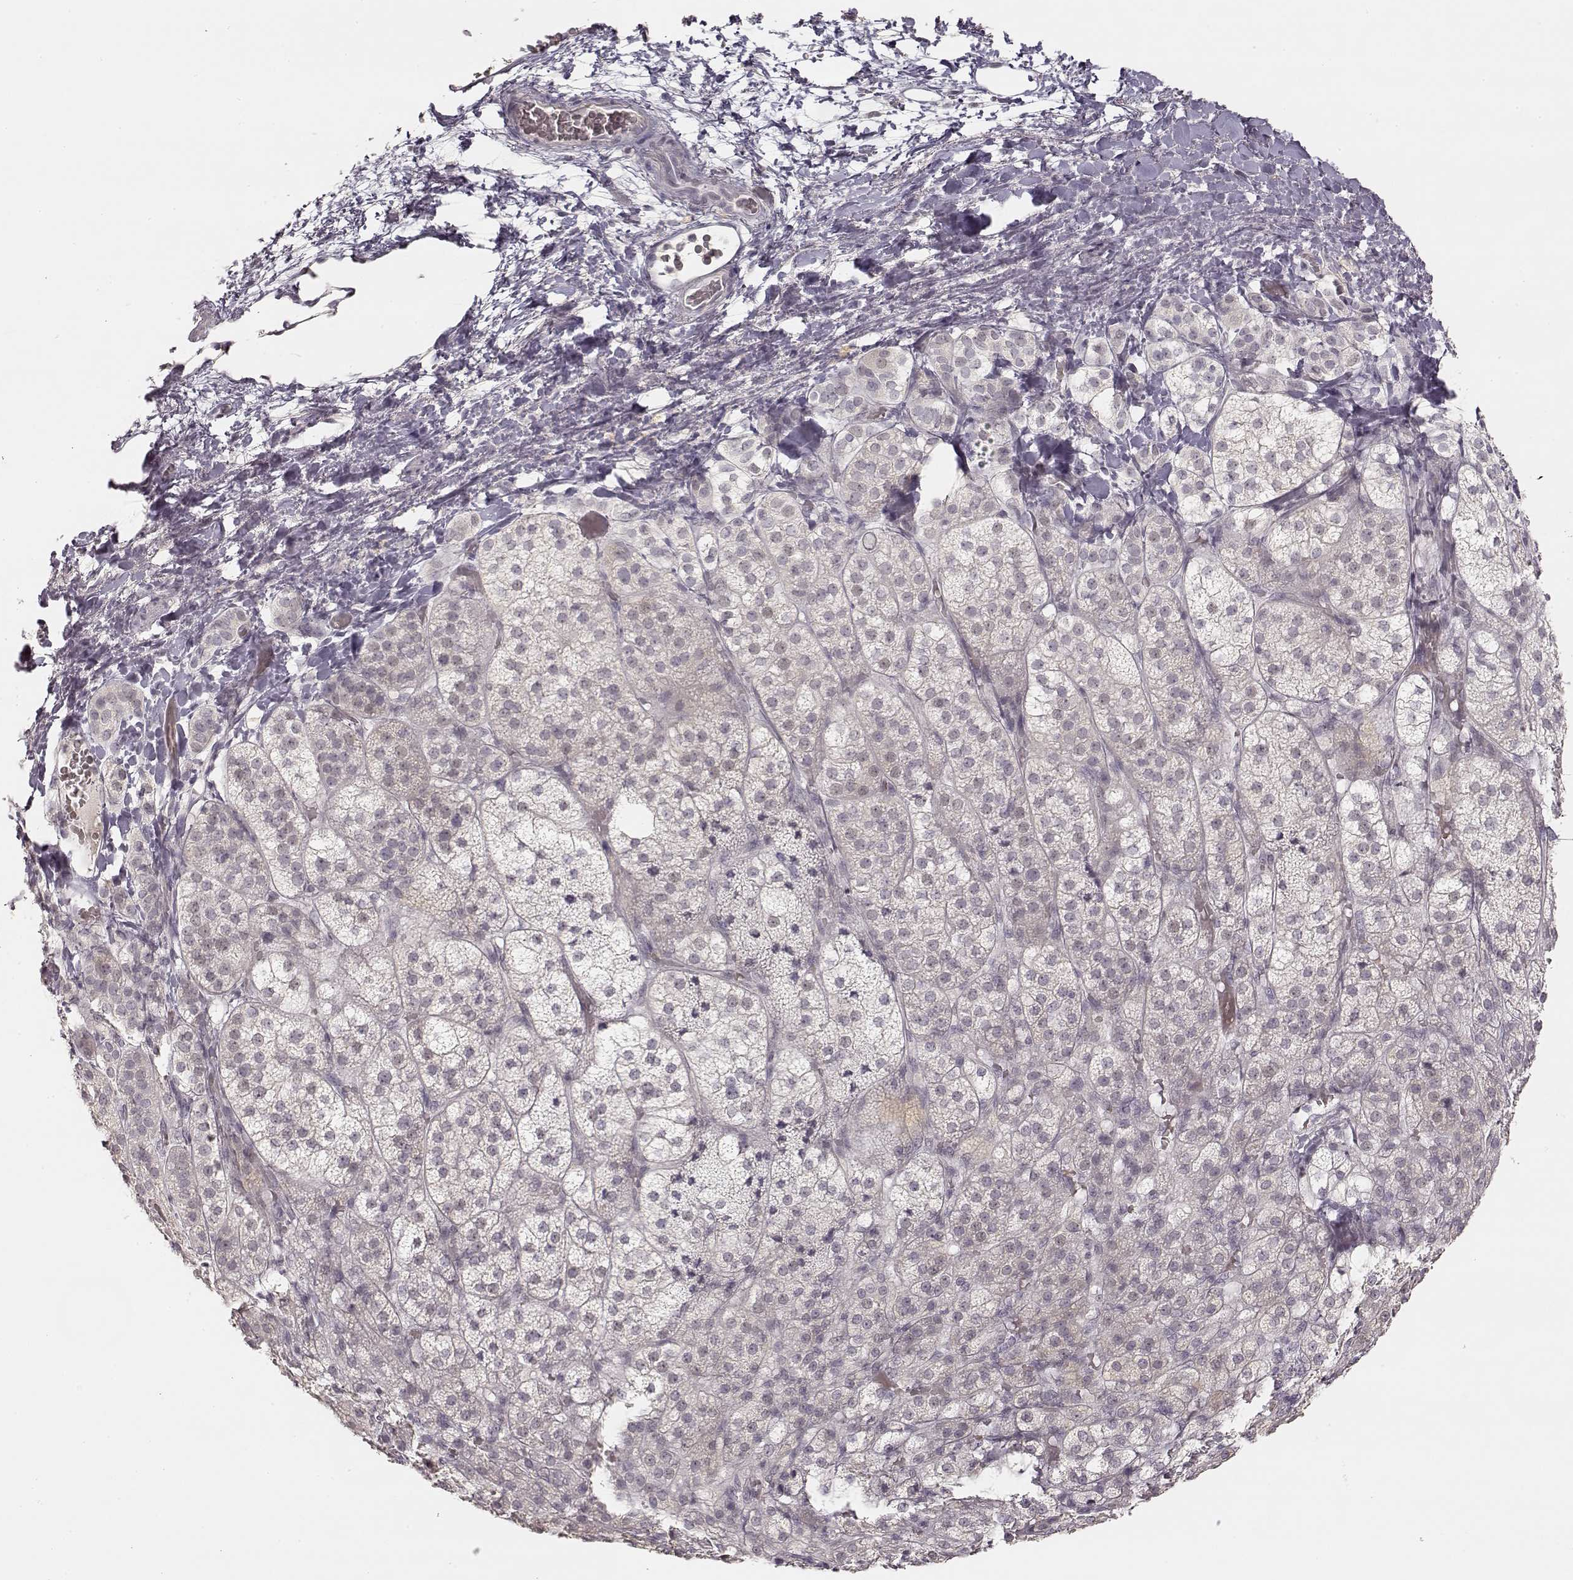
{"staining": {"intensity": "negative", "quantity": "none", "location": "none"}, "tissue": "adrenal gland", "cell_type": "Glandular cells", "image_type": "normal", "snomed": [{"axis": "morphology", "description": "Normal tissue, NOS"}, {"axis": "topography", "description": "Adrenal gland"}], "caption": "Adrenal gland stained for a protein using immunohistochemistry shows no positivity glandular cells.", "gene": "LAMC2", "patient": {"sex": "female", "age": 60}}